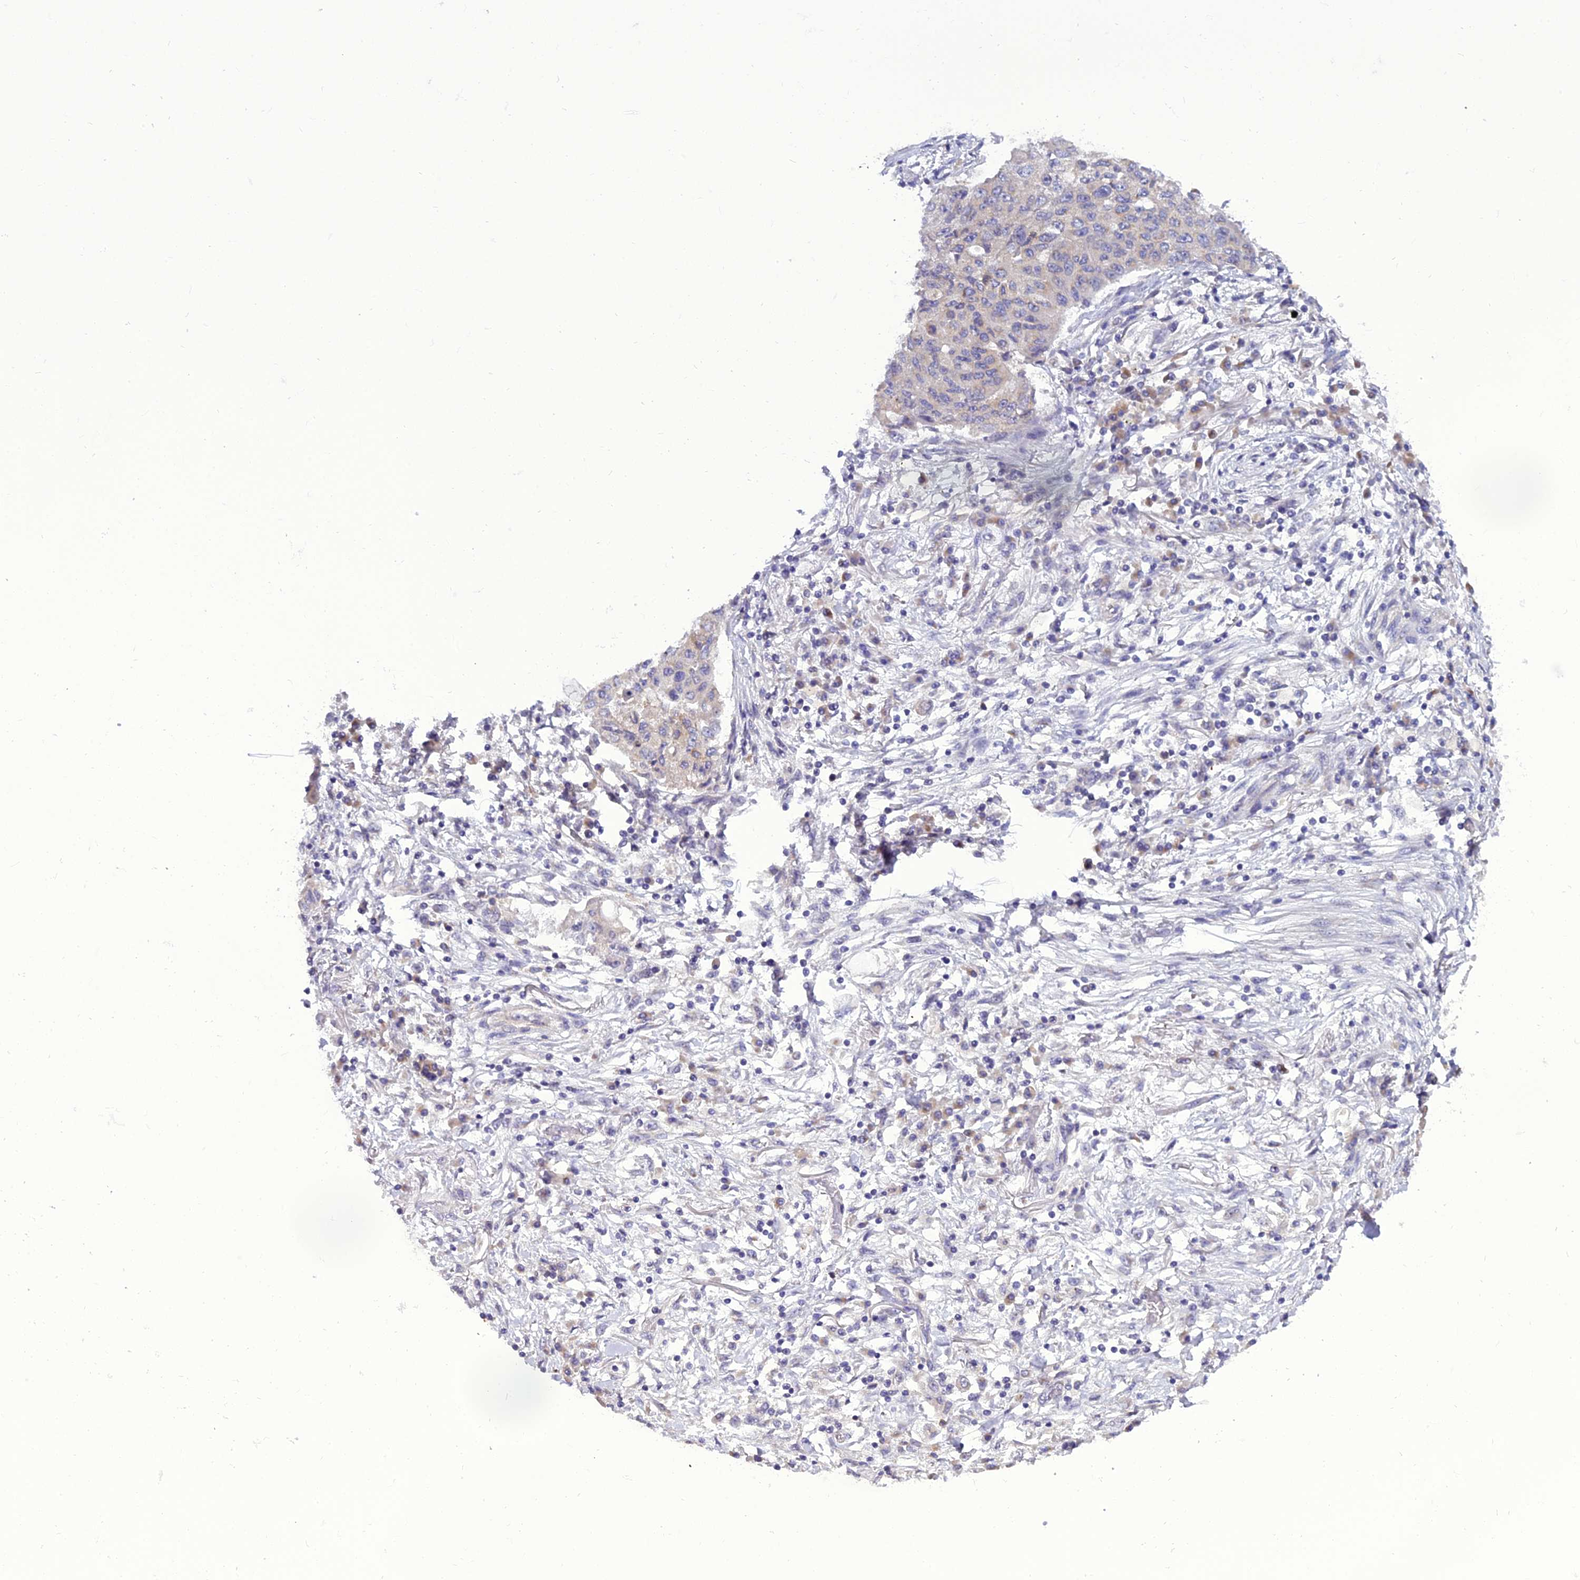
{"staining": {"intensity": "weak", "quantity": "<25%", "location": "cytoplasmic/membranous"}, "tissue": "lung cancer", "cell_type": "Tumor cells", "image_type": "cancer", "snomed": [{"axis": "morphology", "description": "Squamous cell carcinoma, NOS"}, {"axis": "topography", "description": "Lung"}], "caption": "Tumor cells show no significant protein positivity in lung cancer.", "gene": "GOLPH3", "patient": {"sex": "male", "age": 74}}